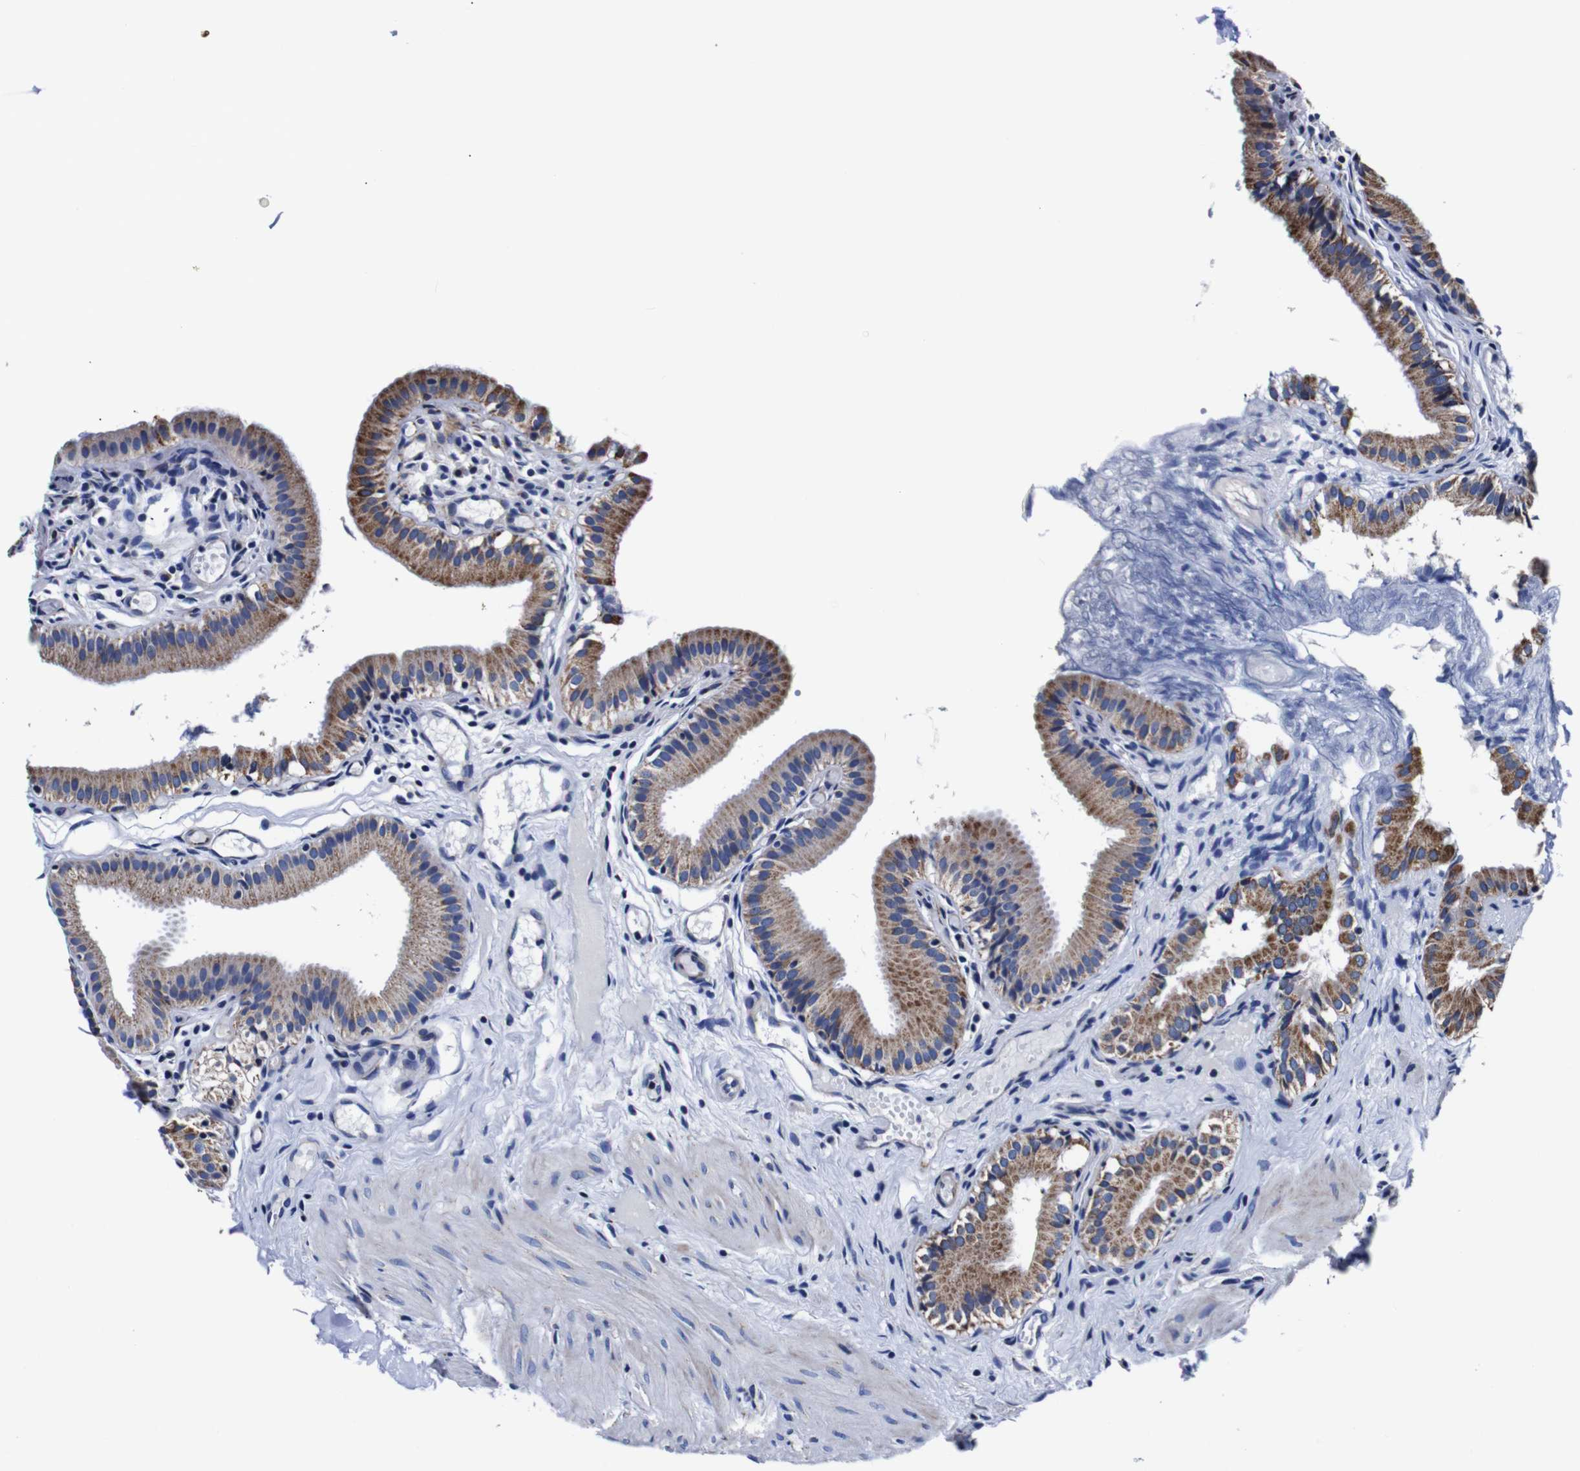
{"staining": {"intensity": "moderate", "quantity": ">75%", "location": "cytoplasmic/membranous"}, "tissue": "gallbladder", "cell_type": "Glandular cells", "image_type": "normal", "snomed": [{"axis": "morphology", "description": "Normal tissue, NOS"}, {"axis": "topography", "description": "Gallbladder"}], "caption": "Brown immunohistochemical staining in benign gallbladder displays moderate cytoplasmic/membranous staining in approximately >75% of glandular cells.", "gene": "FKBP9", "patient": {"sex": "female", "age": 26}}